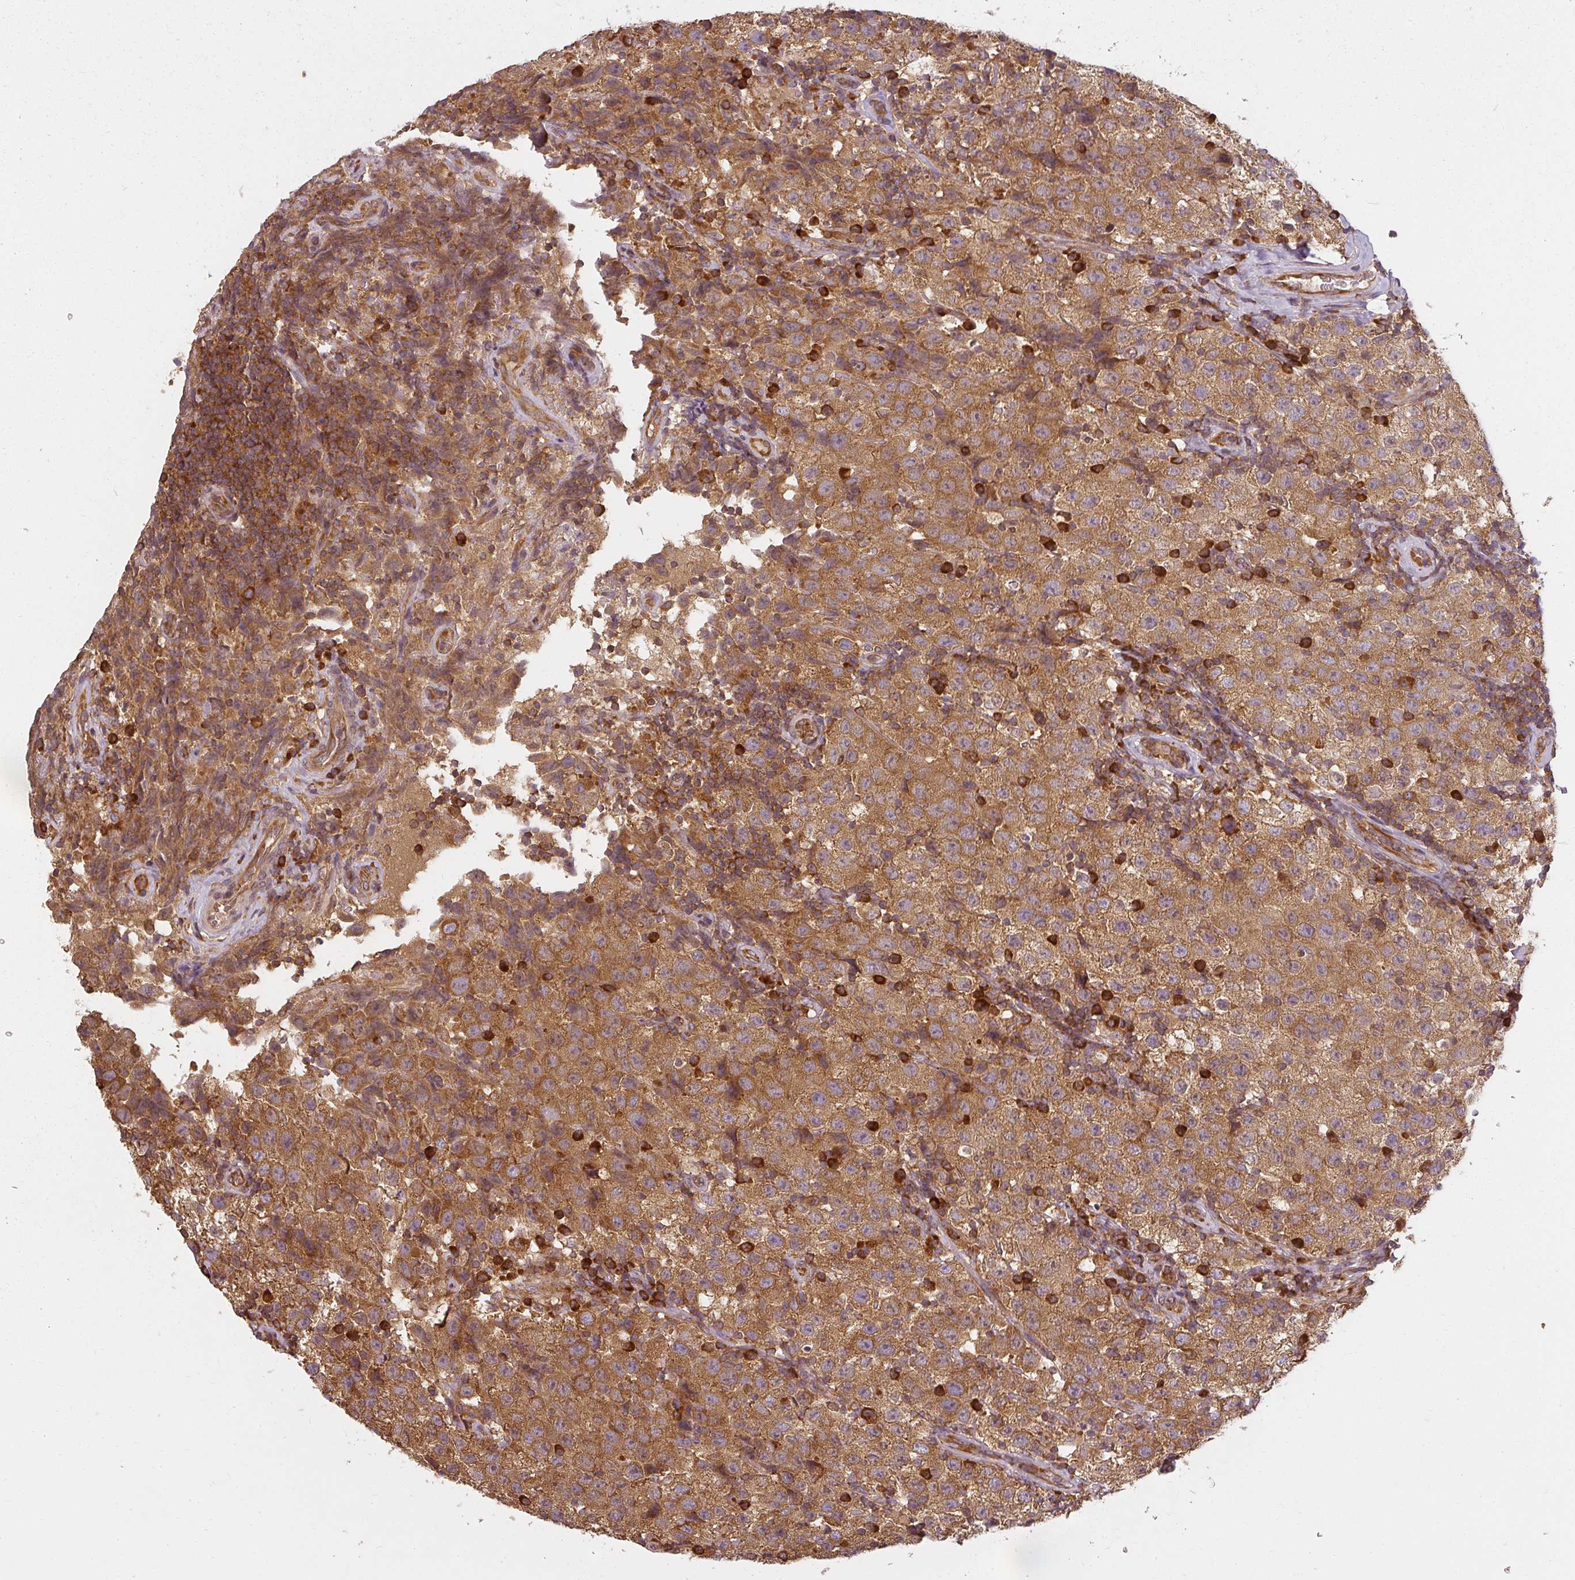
{"staining": {"intensity": "moderate", "quantity": ">75%", "location": "cytoplasmic/membranous"}, "tissue": "testis cancer", "cell_type": "Tumor cells", "image_type": "cancer", "snomed": [{"axis": "morphology", "description": "Seminoma, NOS"}, {"axis": "morphology", "description": "Carcinoma, Embryonal, NOS"}, {"axis": "topography", "description": "Testis"}], "caption": "Protein expression analysis of embryonal carcinoma (testis) shows moderate cytoplasmic/membranous staining in approximately >75% of tumor cells.", "gene": "RPL24", "patient": {"sex": "male", "age": 41}}